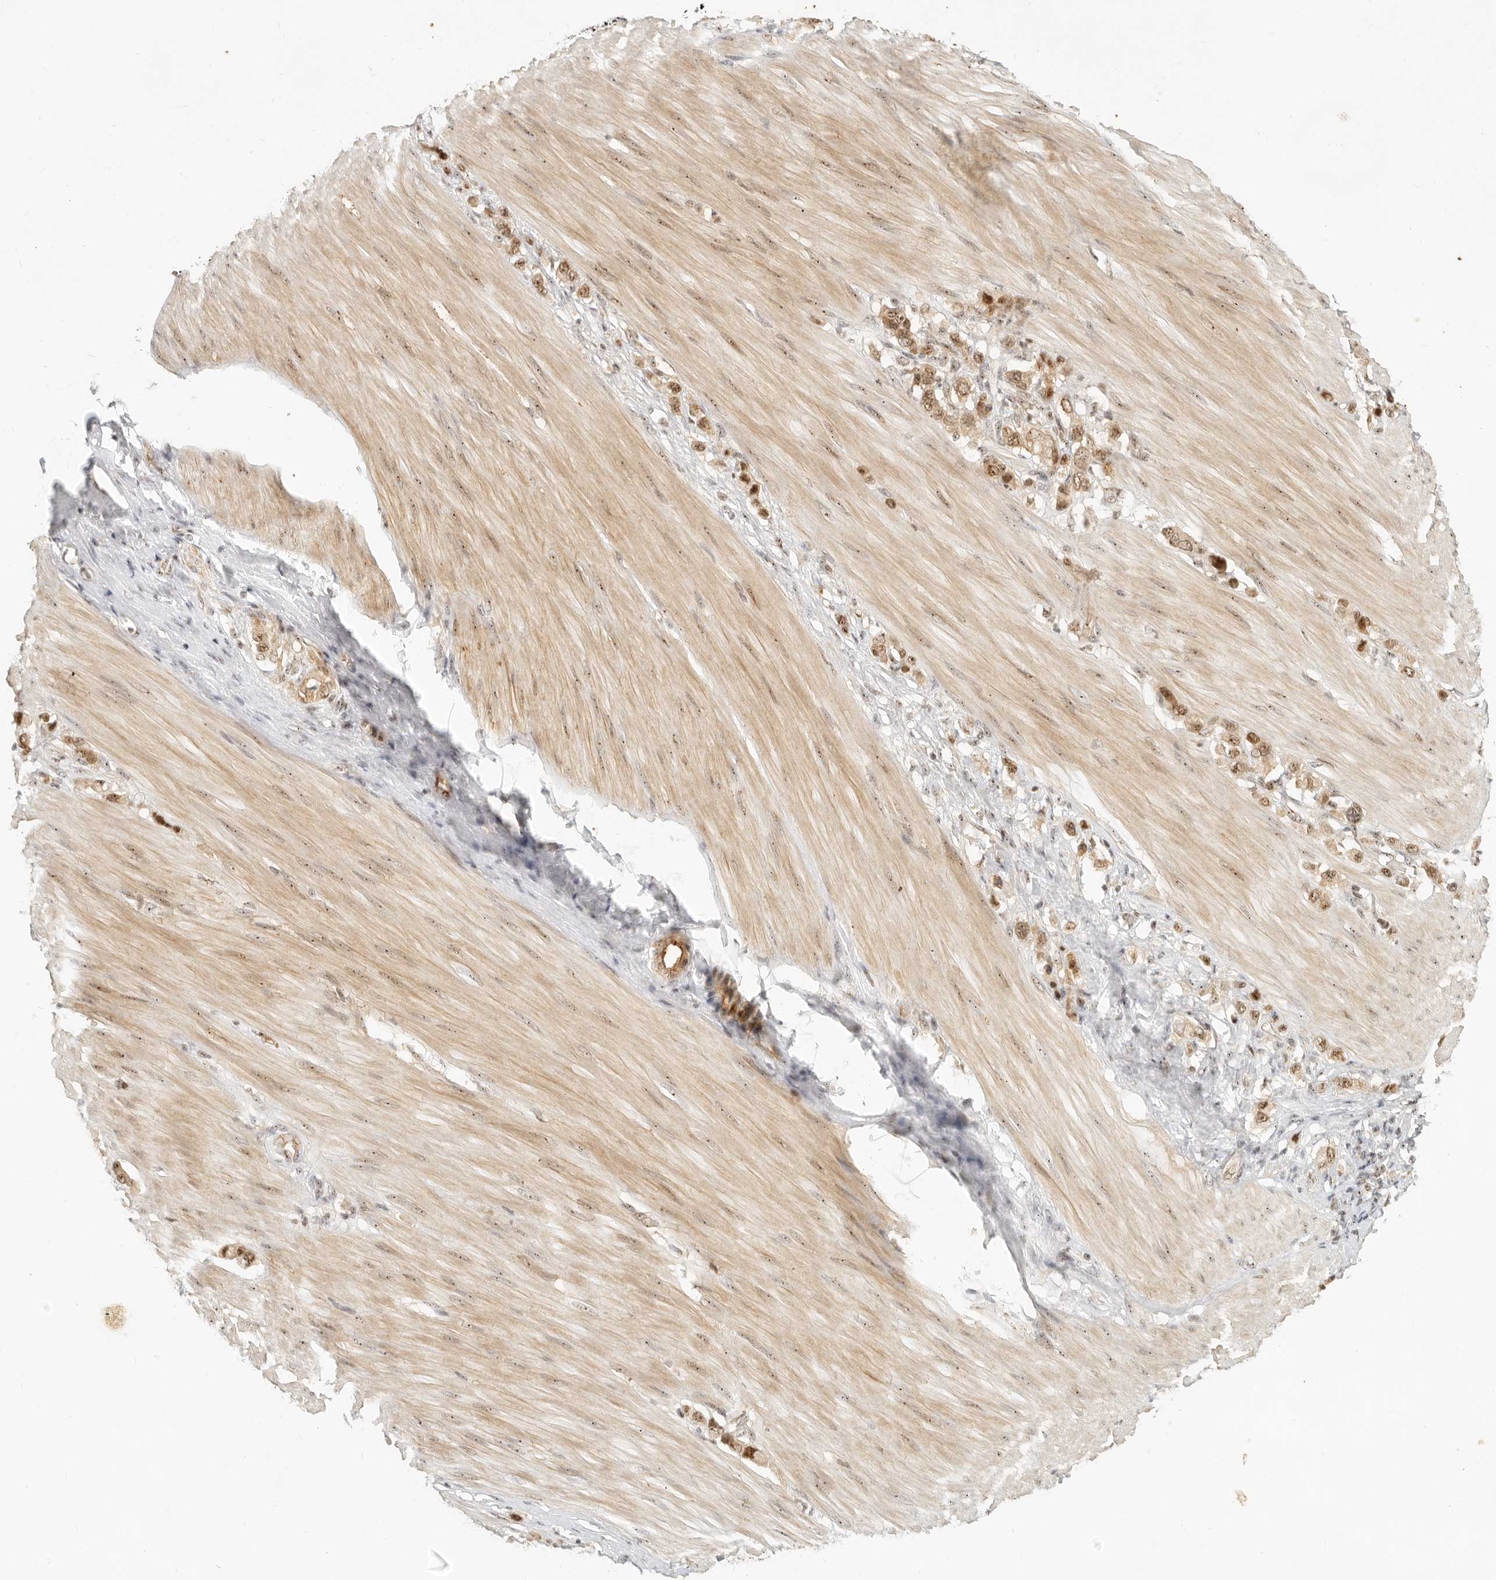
{"staining": {"intensity": "moderate", "quantity": ">75%", "location": "nuclear"}, "tissue": "stomach cancer", "cell_type": "Tumor cells", "image_type": "cancer", "snomed": [{"axis": "morphology", "description": "Adenocarcinoma, NOS"}, {"axis": "topography", "description": "Stomach"}], "caption": "This micrograph displays stomach cancer (adenocarcinoma) stained with immunohistochemistry to label a protein in brown. The nuclear of tumor cells show moderate positivity for the protein. Nuclei are counter-stained blue.", "gene": "BAP1", "patient": {"sex": "female", "age": 65}}